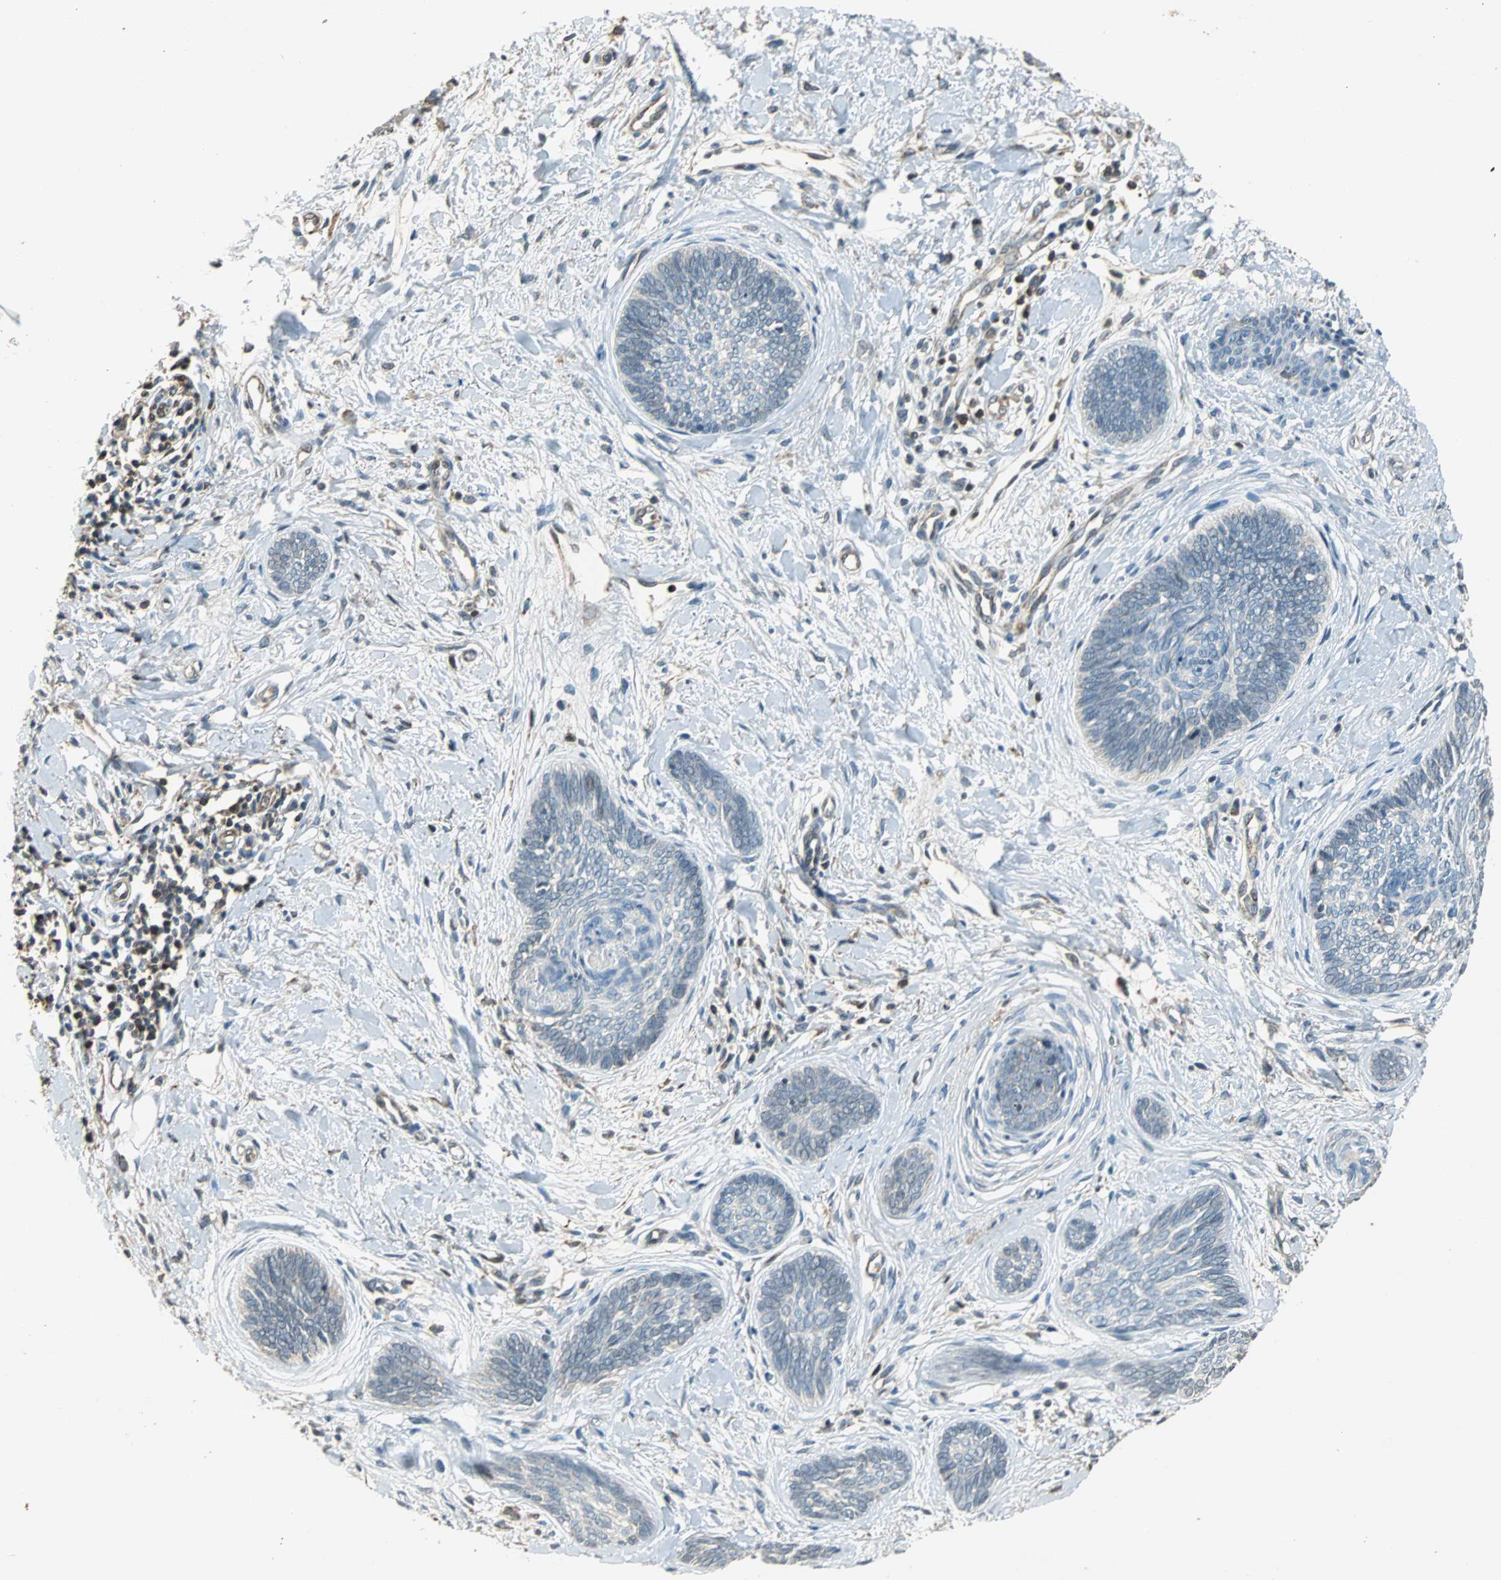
{"staining": {"intensity": "negative", "quantity": "none", "location": "none"}, "tissue": "skin cancer", "cell_type": "Tumor cells", "image_type": "cancer", "snomed": [{"axis": "morphology", "description": "Basal cell carcinoma"}, {"axis": "topography", "description": "Skin"}], "caption": "An image of skin cancer (basal cell carcinoma) stained for a protein reveals no brown staining in tumor cells.", "gene": "GSDMD", "patient": {"sex": "female", "age": 81}}